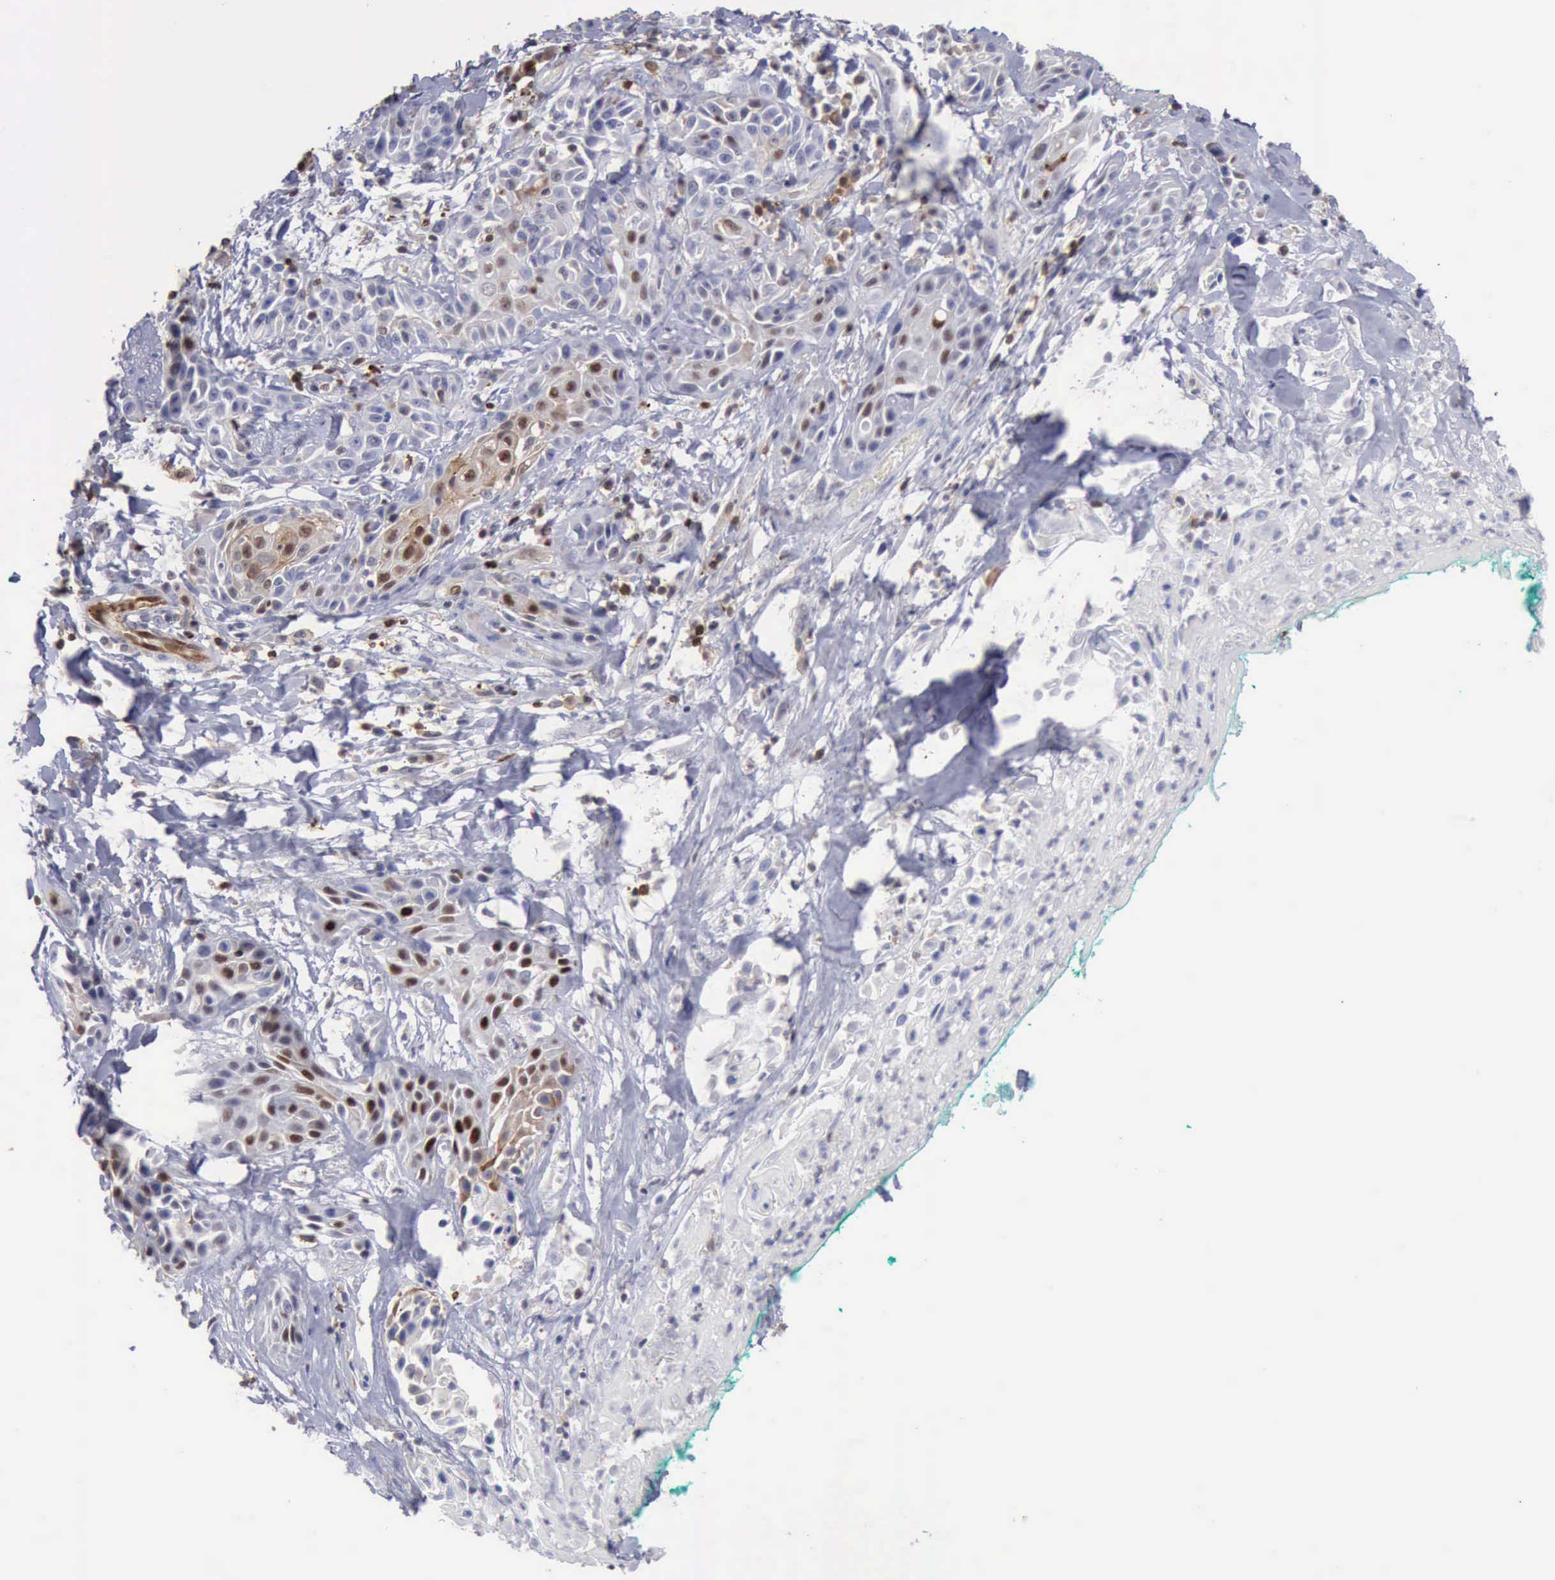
{"staining": {"intensity": "moderate", "quantity": "25%-75%", "location": "cytoplasmic/membranous"}, "tissue": "skin cancer", "cell_type": "Tumor cells", "image_type": "cancer", "snomed": [{"axis": "morphology", "description": "Squamous cell carcinoma, NOS"}, {"axis": "topography", "description": "Skin"}, {"axis": "topography", "description": "Anal"}], "caption": "Protein analysis of skin cancer (squamous cell carcinoma) tissue demonstrates moderate cytoplasmic/membranous positivity in about 25%-75% of tumor cells. Immunohistochemistry stains the protein in brown and the nuclei are stained blue.", "gene": "PDCD4", "patient": {"sex": "male", "age": 64}}